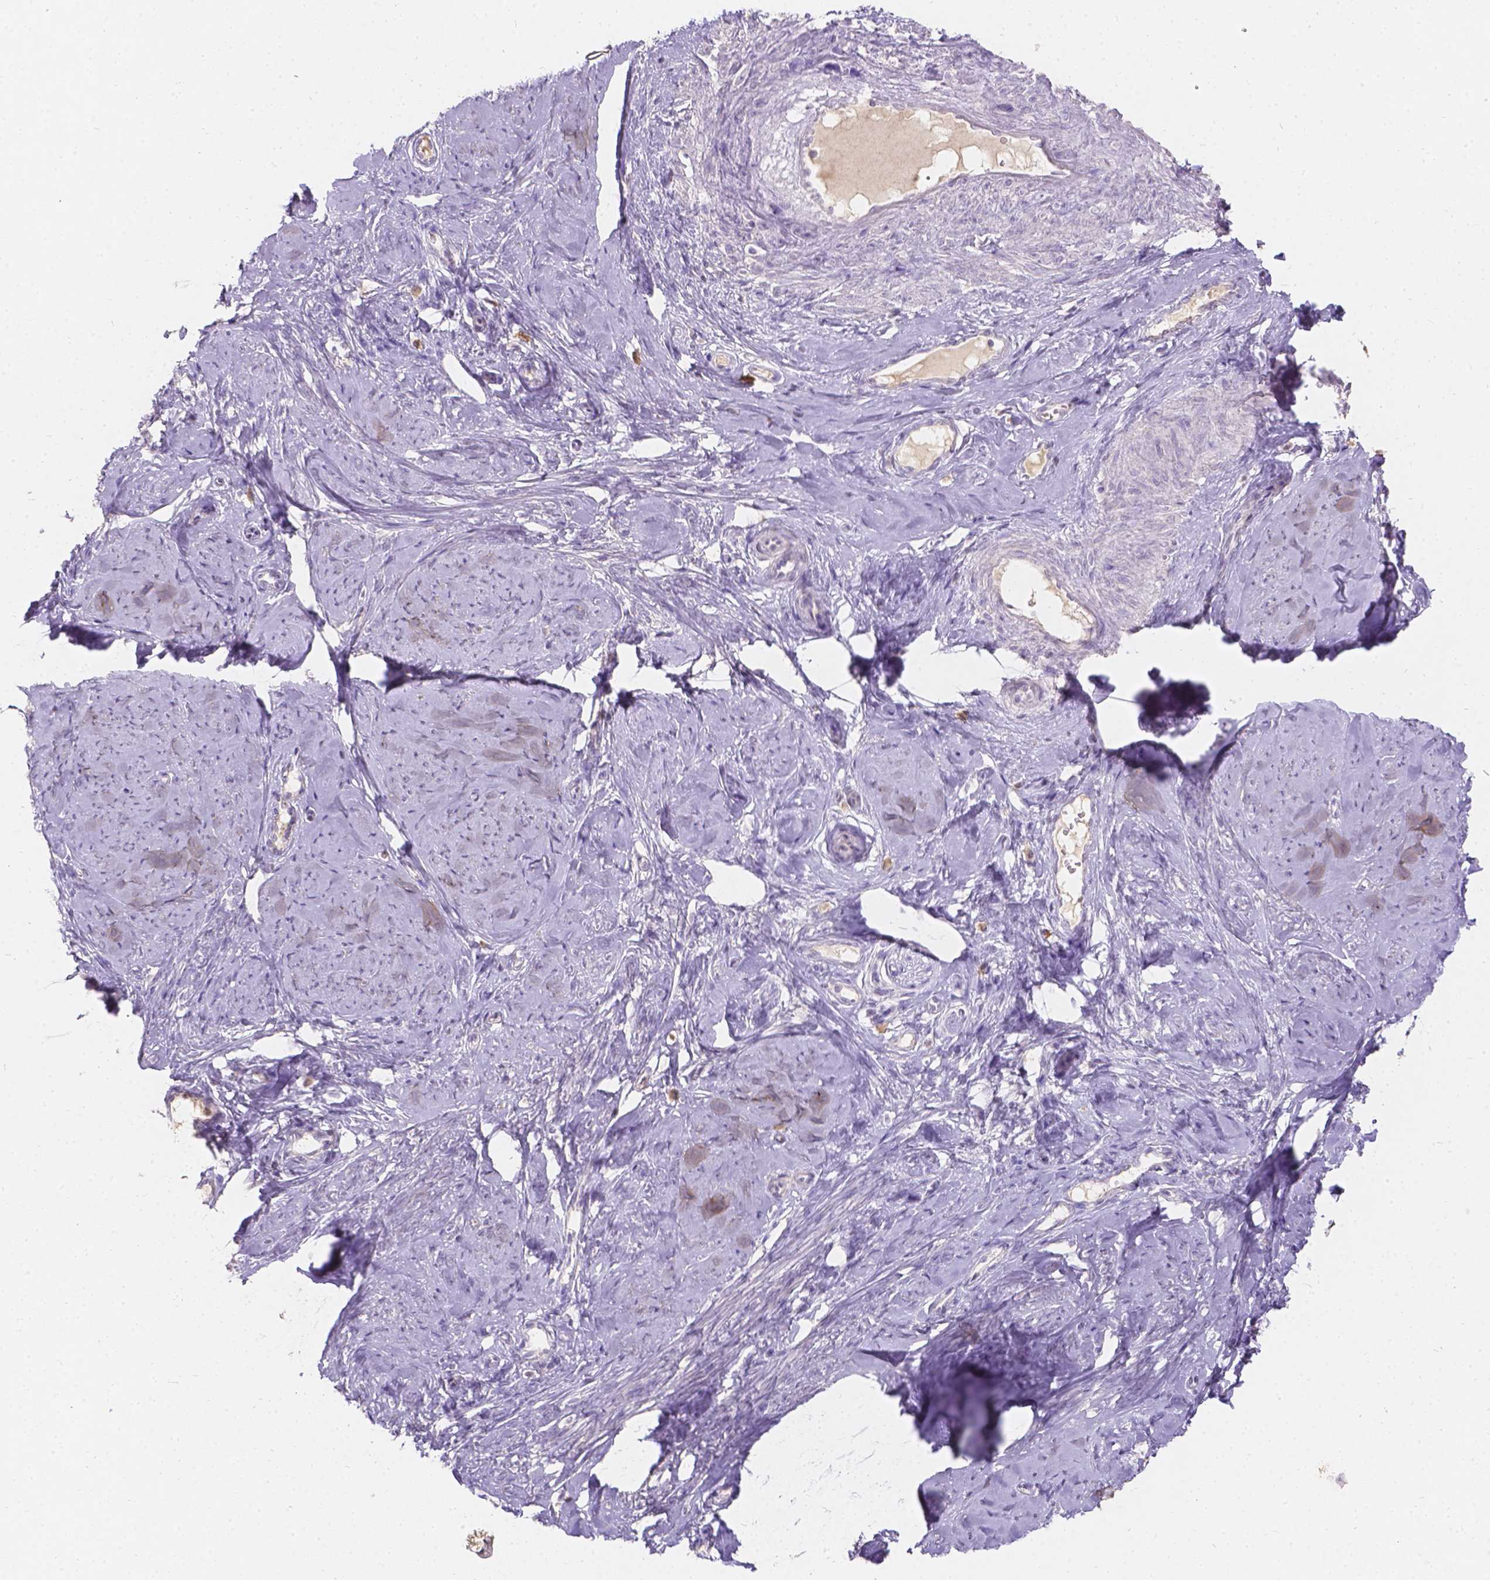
{"staining": {"intensity": "negative", "quantity": "none", "location": "none"}, "tissue": "smooth muscle", "cell_type": "Smooth muscle cells", "image_type": "normal", "snomed": [{"axis": "morphology", "description": "Normal tissue, NOS"}, {"axis": "topography", "description": "Smooth muscle"}], "caption": "DAB (3,3'-diaminobenzidine) immunohistochemical staining of normal smooth muscle shows no significant expression in smooth muscle cells.", "gene": "DCAF4L1", "patient": {"sex": "female", "age": 48}}